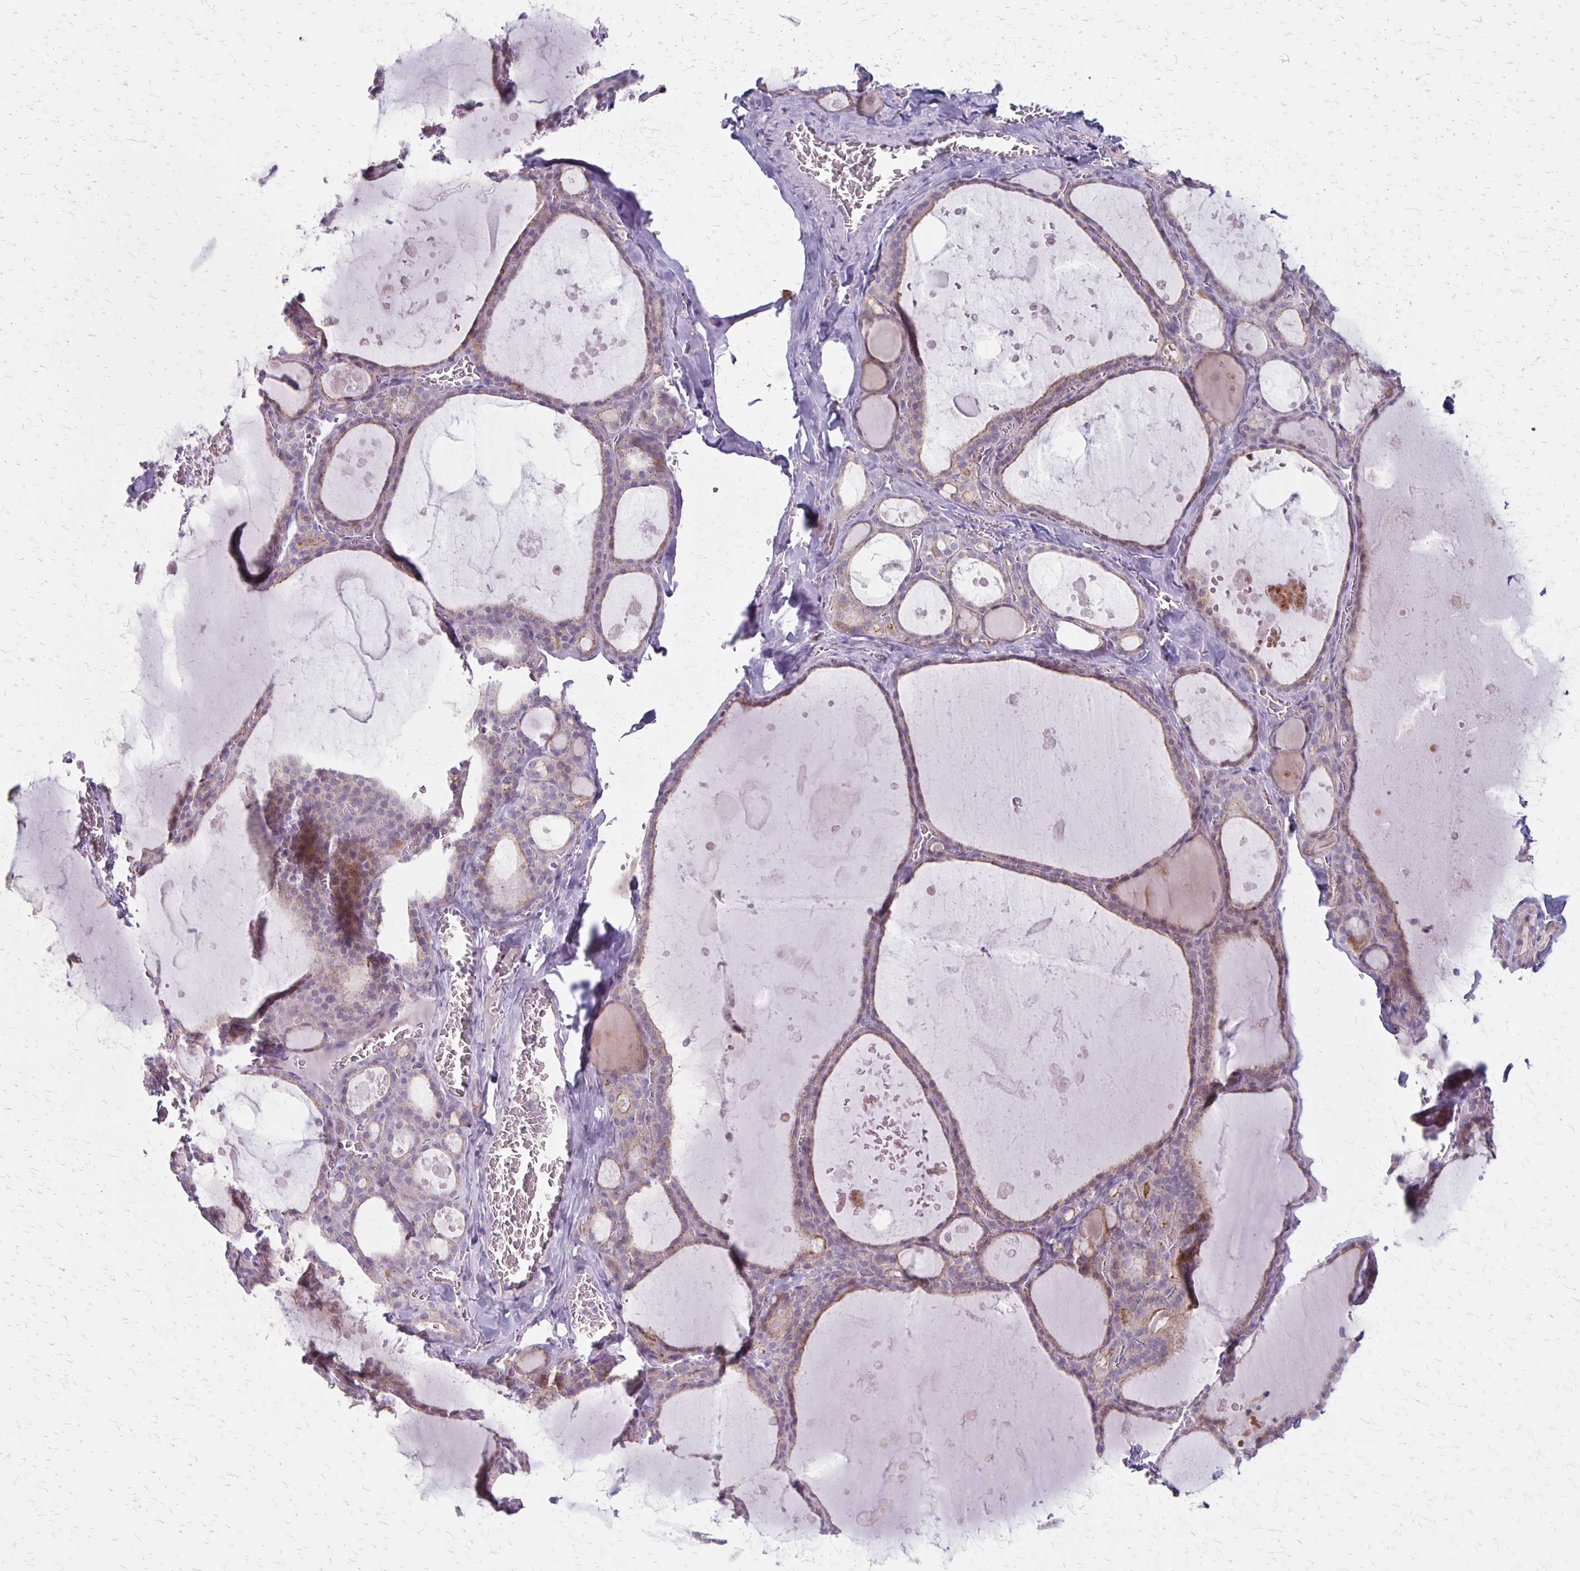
{"staining": {"intensity": "weak", "quantity": "25%-75%", "location": "cytoplasmic/membranous"}, "tissue": "thyroid gland", "cell_type": "Glandular cells", "image_type": "normal", "snomed": [{"axis": "morphology", "description": "Normal tissue, NOS"}, {"axis": "topography", "description": "Thyroid gland"}], "caption": "A micrograph of thyroid gland stained for a protein reveals weak cytoplasmic/membranous brown staining in glandular cells. The protein is stained brown, and the nuclei are stained in blue (DAB (3,3'-diaminobenzidine) IHC with brightfield microscopy, high magnification).", "gene": "HOMER1", "patient": {"sex": "male", "age": 56}}